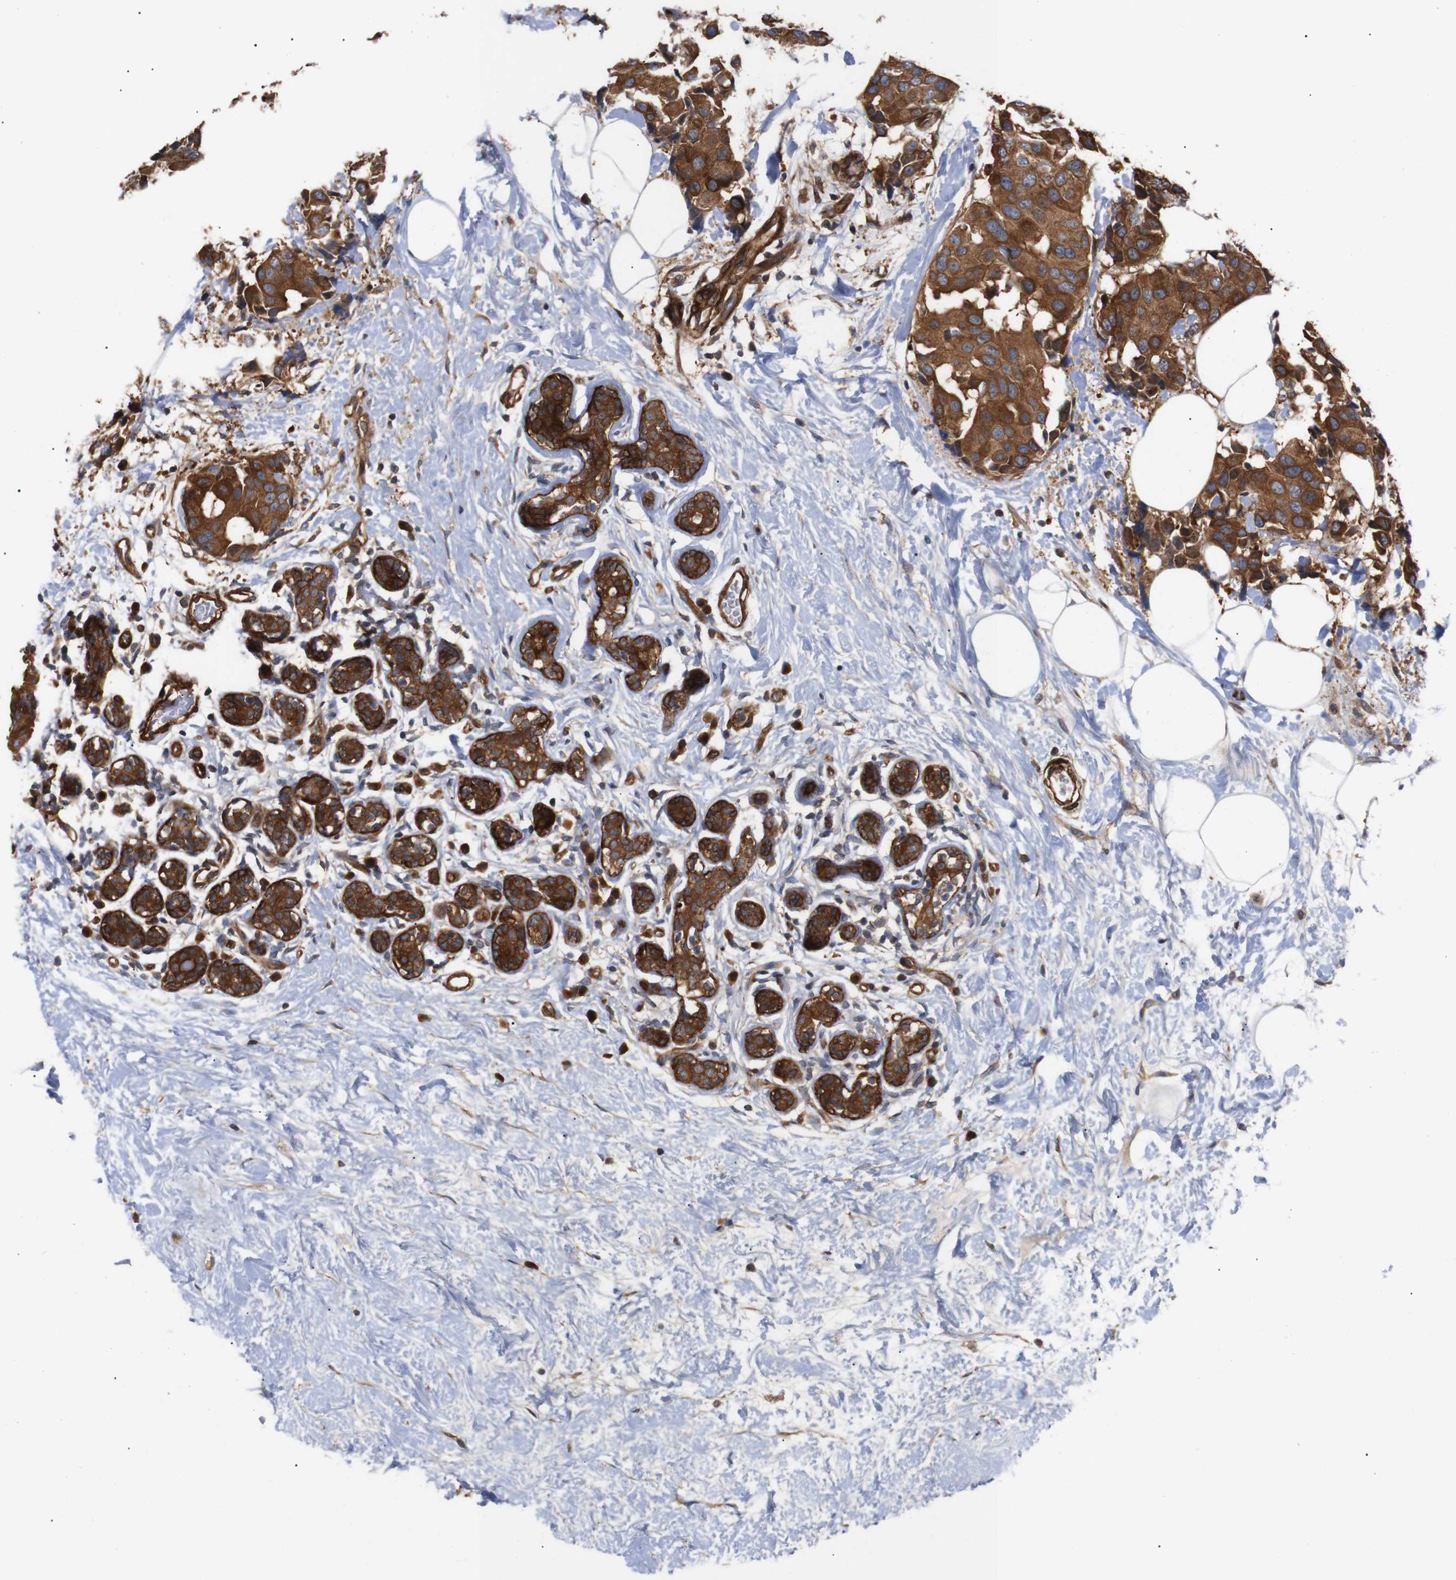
{"staining": {"intensity": "strong", "quantity": ">75%", "location": "cytoplasmic/membranous"}, "tissue": "breast cancer", "cell_type": "Tumor cells", "image_type": "cancer", "snomed": [{"axis": "morphology", "description": "Normal tissue, NOS"}, {"axis": "morphology", "description": "Duct carcinoma"}, {"axis": "topography", "description": "Breast"}], "caption": "Breast intraductal carcinoma tissue reveals strong cytoplasmic/membranous expression in approximately >75% of tumor cells, visualized by immunohistochemistry.", "gene": "PAWR", "patient": {"sex": "female", "age": 39}}